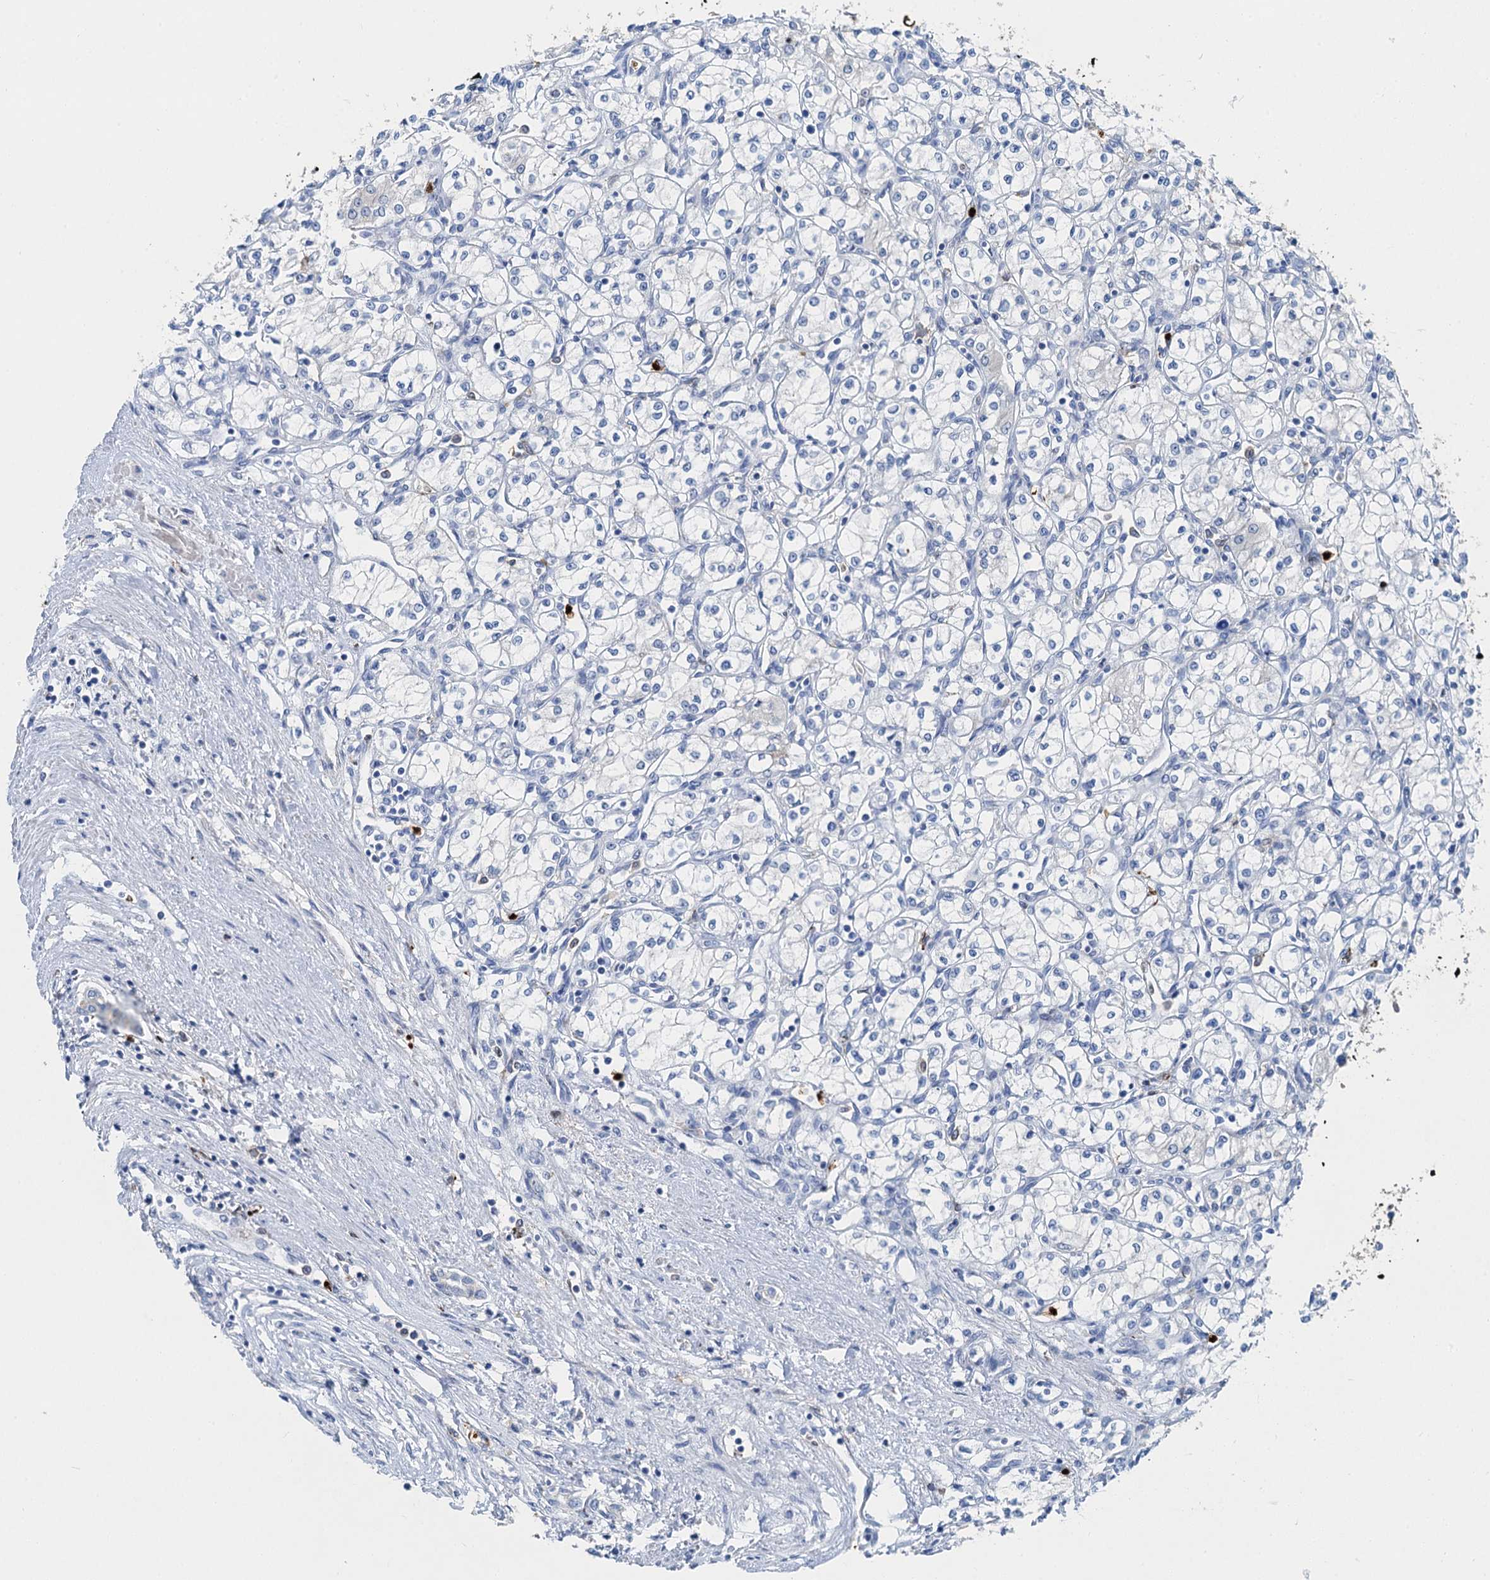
{"staining": {"intensity": "negative", "quantity": "none", "location": "none"}, "tissue": "renal cancer", "cell_type": "Tumor cells", "image_type": "cancer", "snomed": [{"axis": "morphology", "description": "Adenocarcinoma, NOS"}, {"axis": "topography", "description": "Kidney"}], "caption": "IHC image of human renal cancer stained for a protein (brown), which exhibits no staining in tumor cells.", "gene": "OTOA", "patient": {"sex": "male", "age": 59}}